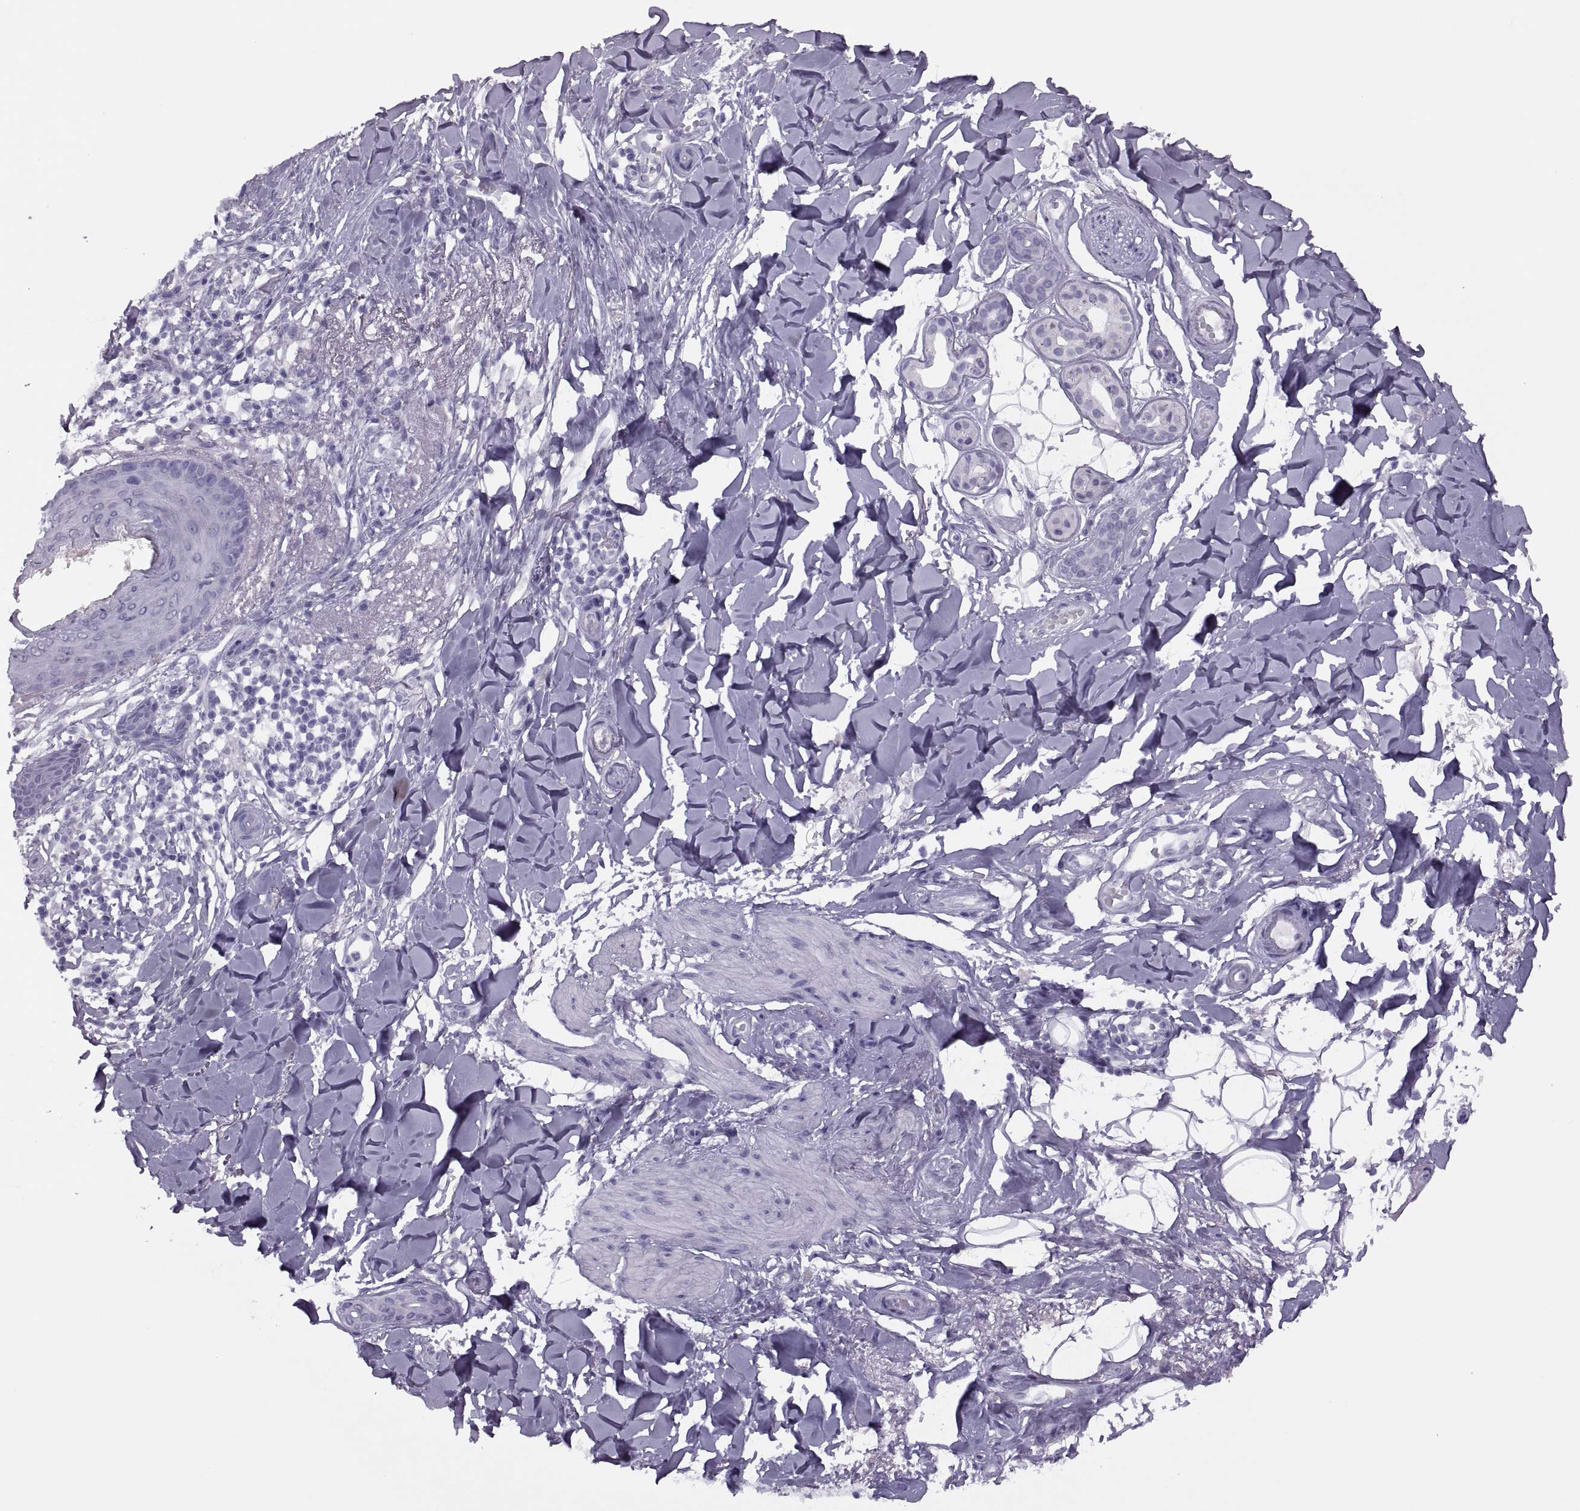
{"staining": {"intensity": "negative", "quantity": "none", "location": "none"}, "tissue": "skin cancer", "cell_type": "Tumor cells", "image_type": "cancer", "snomed": [{"axis": "morphology", "description": "Normal tissue, NOS"}, {"axis": "morphology", "description": "Basal cell carcinoma"}, {"axis": "topography", "description": "Skin"}], "caption": "Basal cell carcinoma (skin) stained for a protein using IHC demonstrates no positivity tumor cells.", "gene": "FAM24A", "patient": {"sex": "male", "age": 84}}